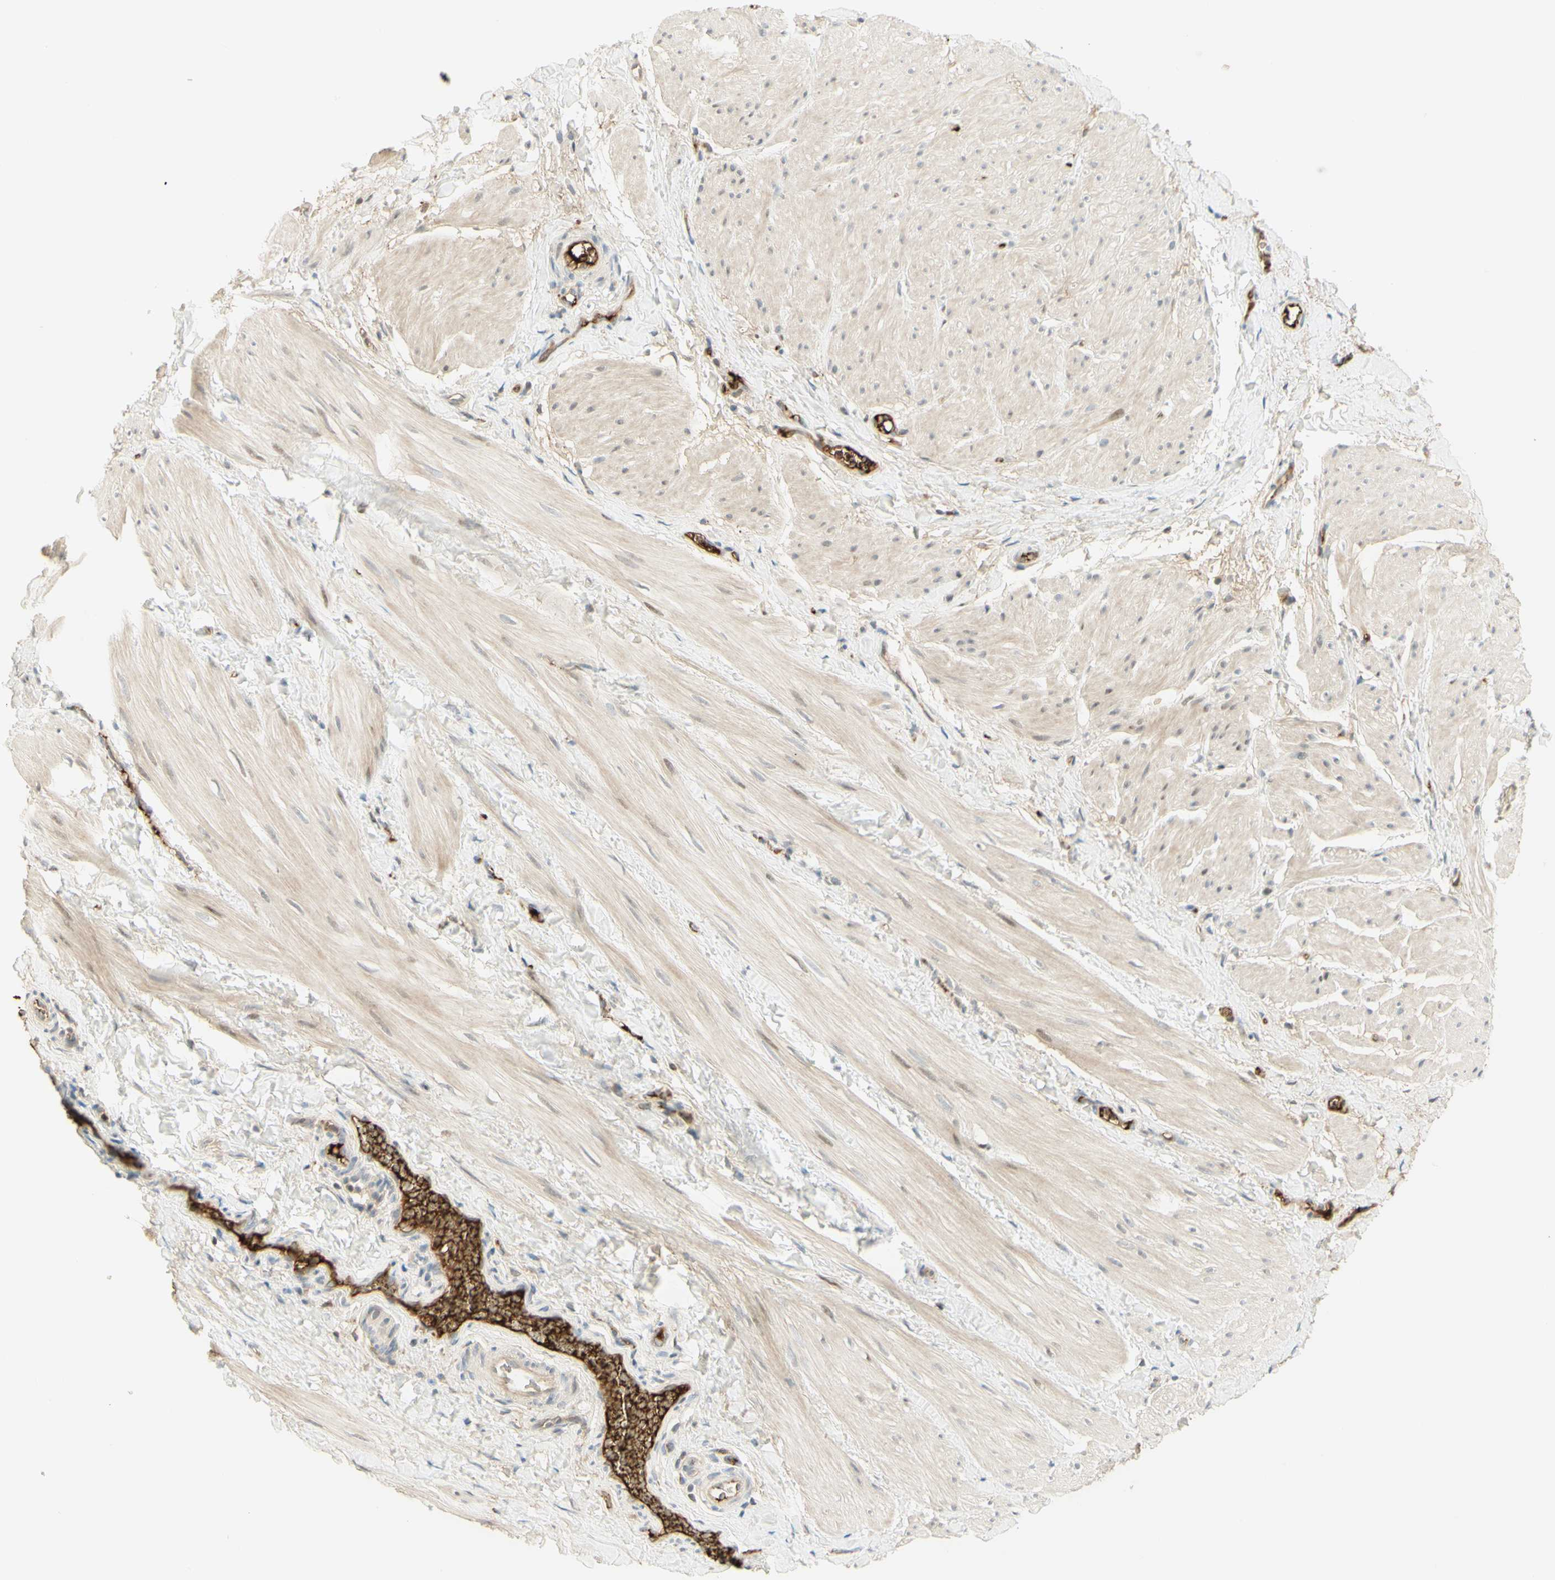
{"staining": {"intensity": "weak", "quantity": "<25%", "location": "nuclear"}, "tissue": "smooth muscle", "cell_type": "Smooth muscle cells", "image_type": "normal", "snomed": [{"axis": "morphology", "description": "Normal tissue, NOS"}, {"axis": "topography", "description": "Smooth muscle"}], "caption": "DAB (3,3'-diaminobenzidine) immunohistochemical staining of benign smooth muscle demonstrates no significant expression in smooth muscle cells.", "gene": "ANGPT2", "patient": {"sex": "male", "age": 16}}